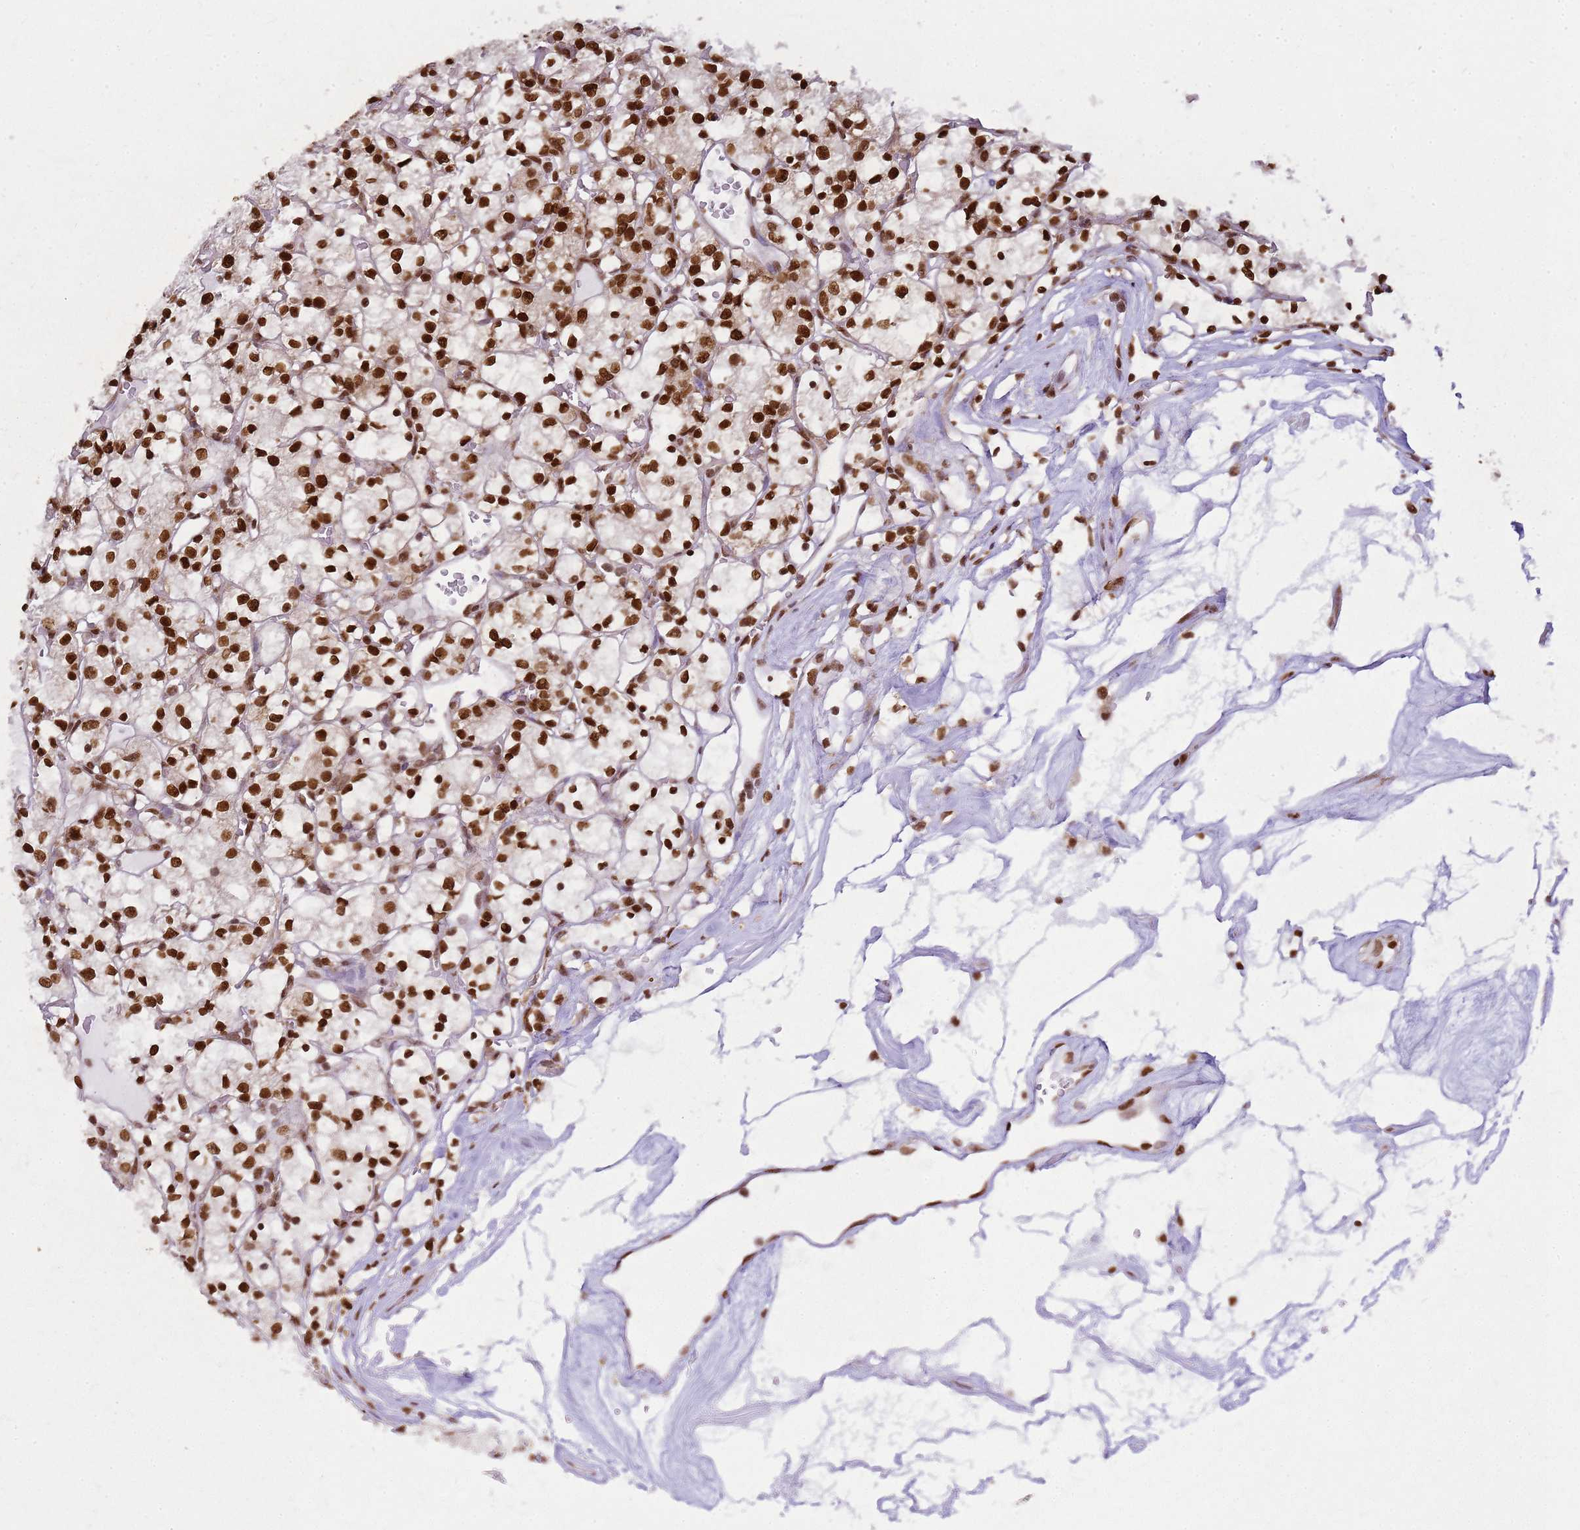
{"staining": {"intensity": "strong", "quantity": ">75%", "location": "nuclear"}, "tissue": "renal cancer", "cell_type": "Tumor cells", "image_type": "cancer", "snomed": [{"axis": "morphology", "description": "Adenocarcinoma, NOS"}, {"axis": "topography", "description": "Kidney"}], "caption": "There is high levels of strong nuclear staining in tumor cells of renal adenocarcinoma, as demonstrated by immunohistochemical staining (brown color).", "gene": "APEX1", "patient": {"sex": "female", "age": 69}}